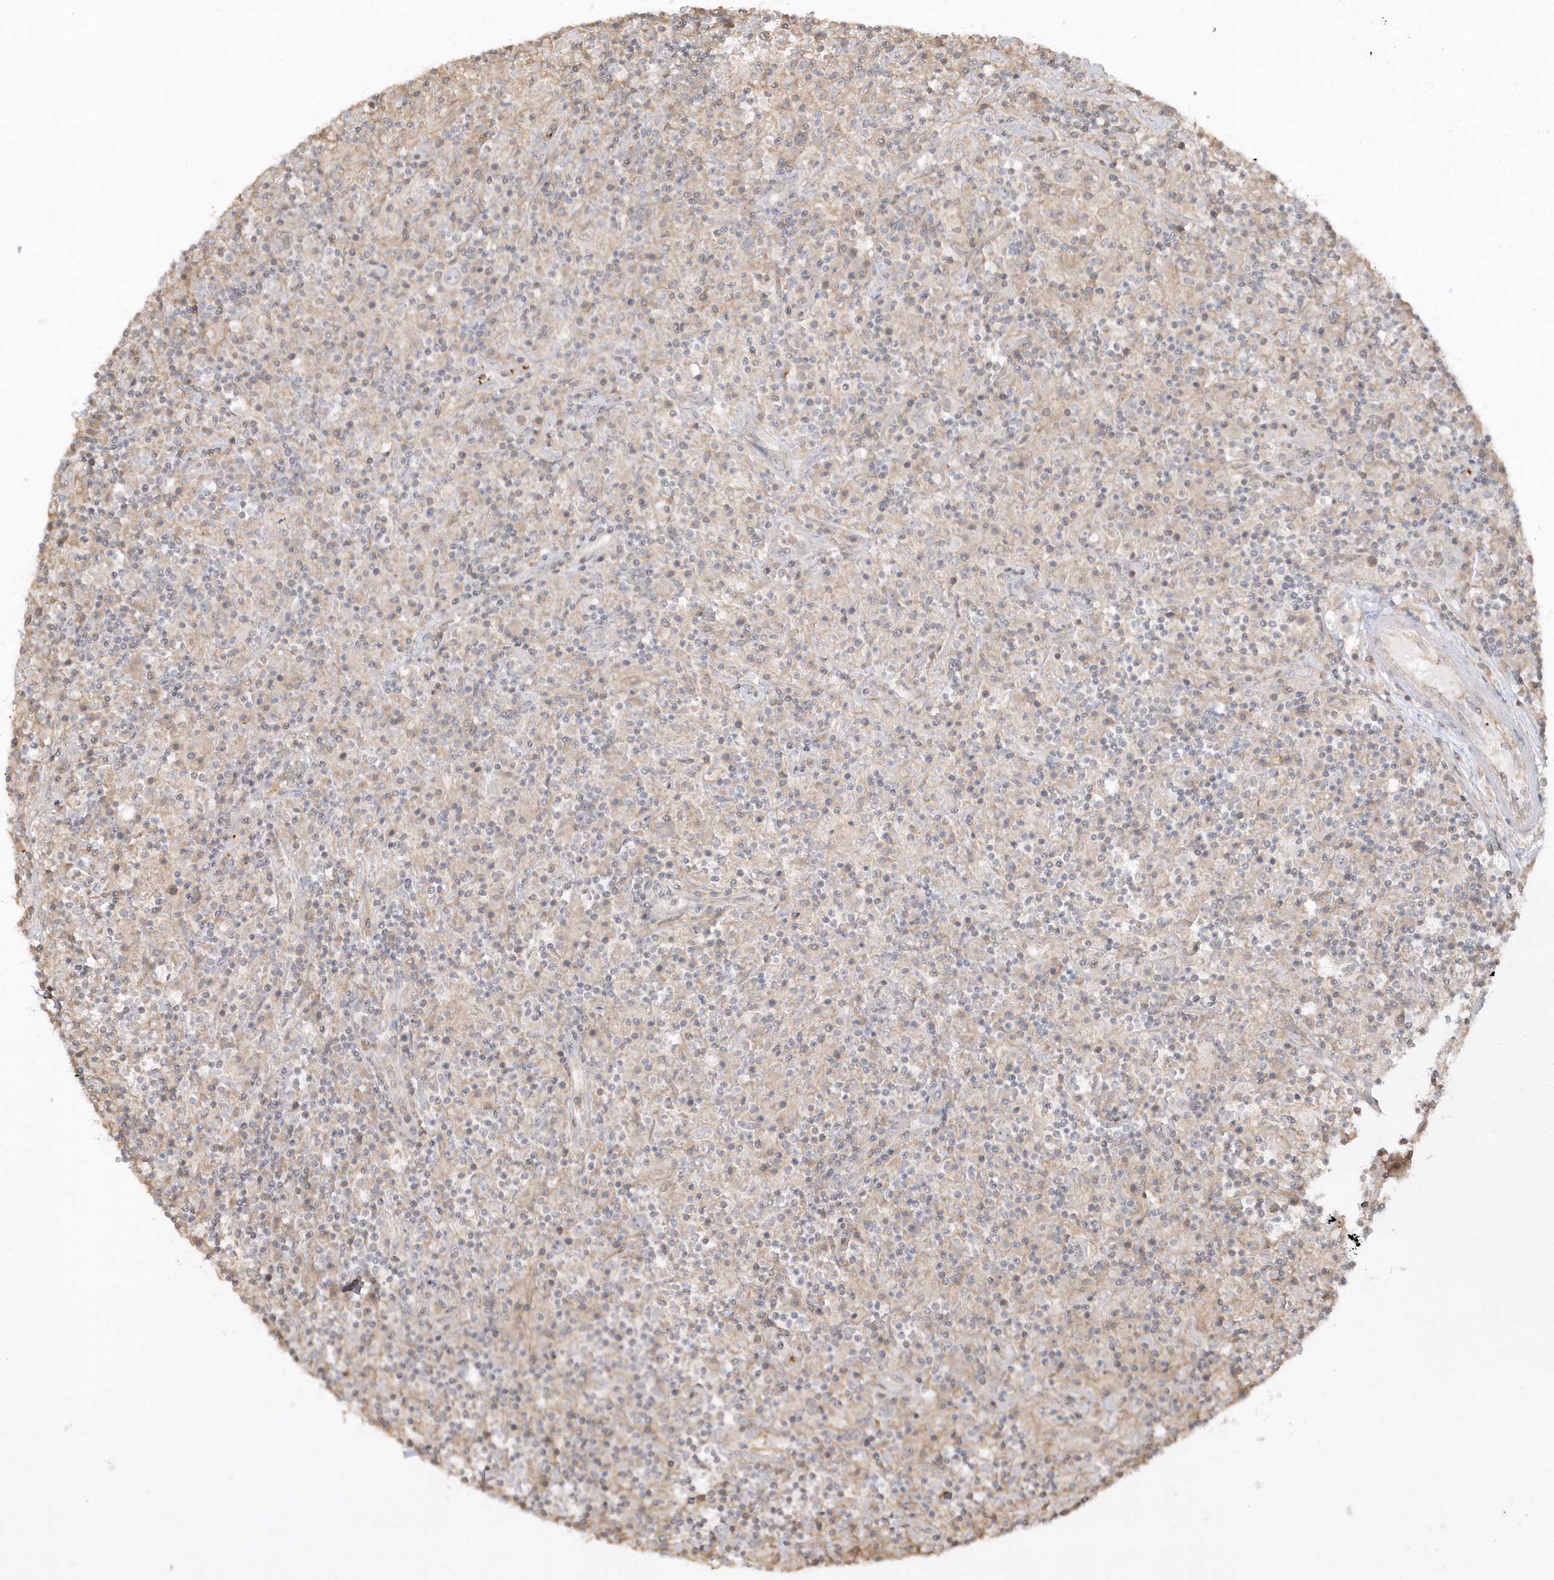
{"staining": {"intensity": "negative", "quantity": "none", "location": "none"}, "tissue": "lymphoma", "cell_type": "Tumor cells", "image_type": "cancer", "snomed": [{"axis": "morphology", "description": "Hodgkin's disease, NOS"}, {"axis": "topography", "description": "Lymph node"}], "caption": "The IHC histopathology image has no significant expression in tumor cells of Hodgkin's disease tissue. (DAB IHC with hematoxylin counter stain).", "gene": "BSN", "patient": {"sex": "male", "age": 70}}